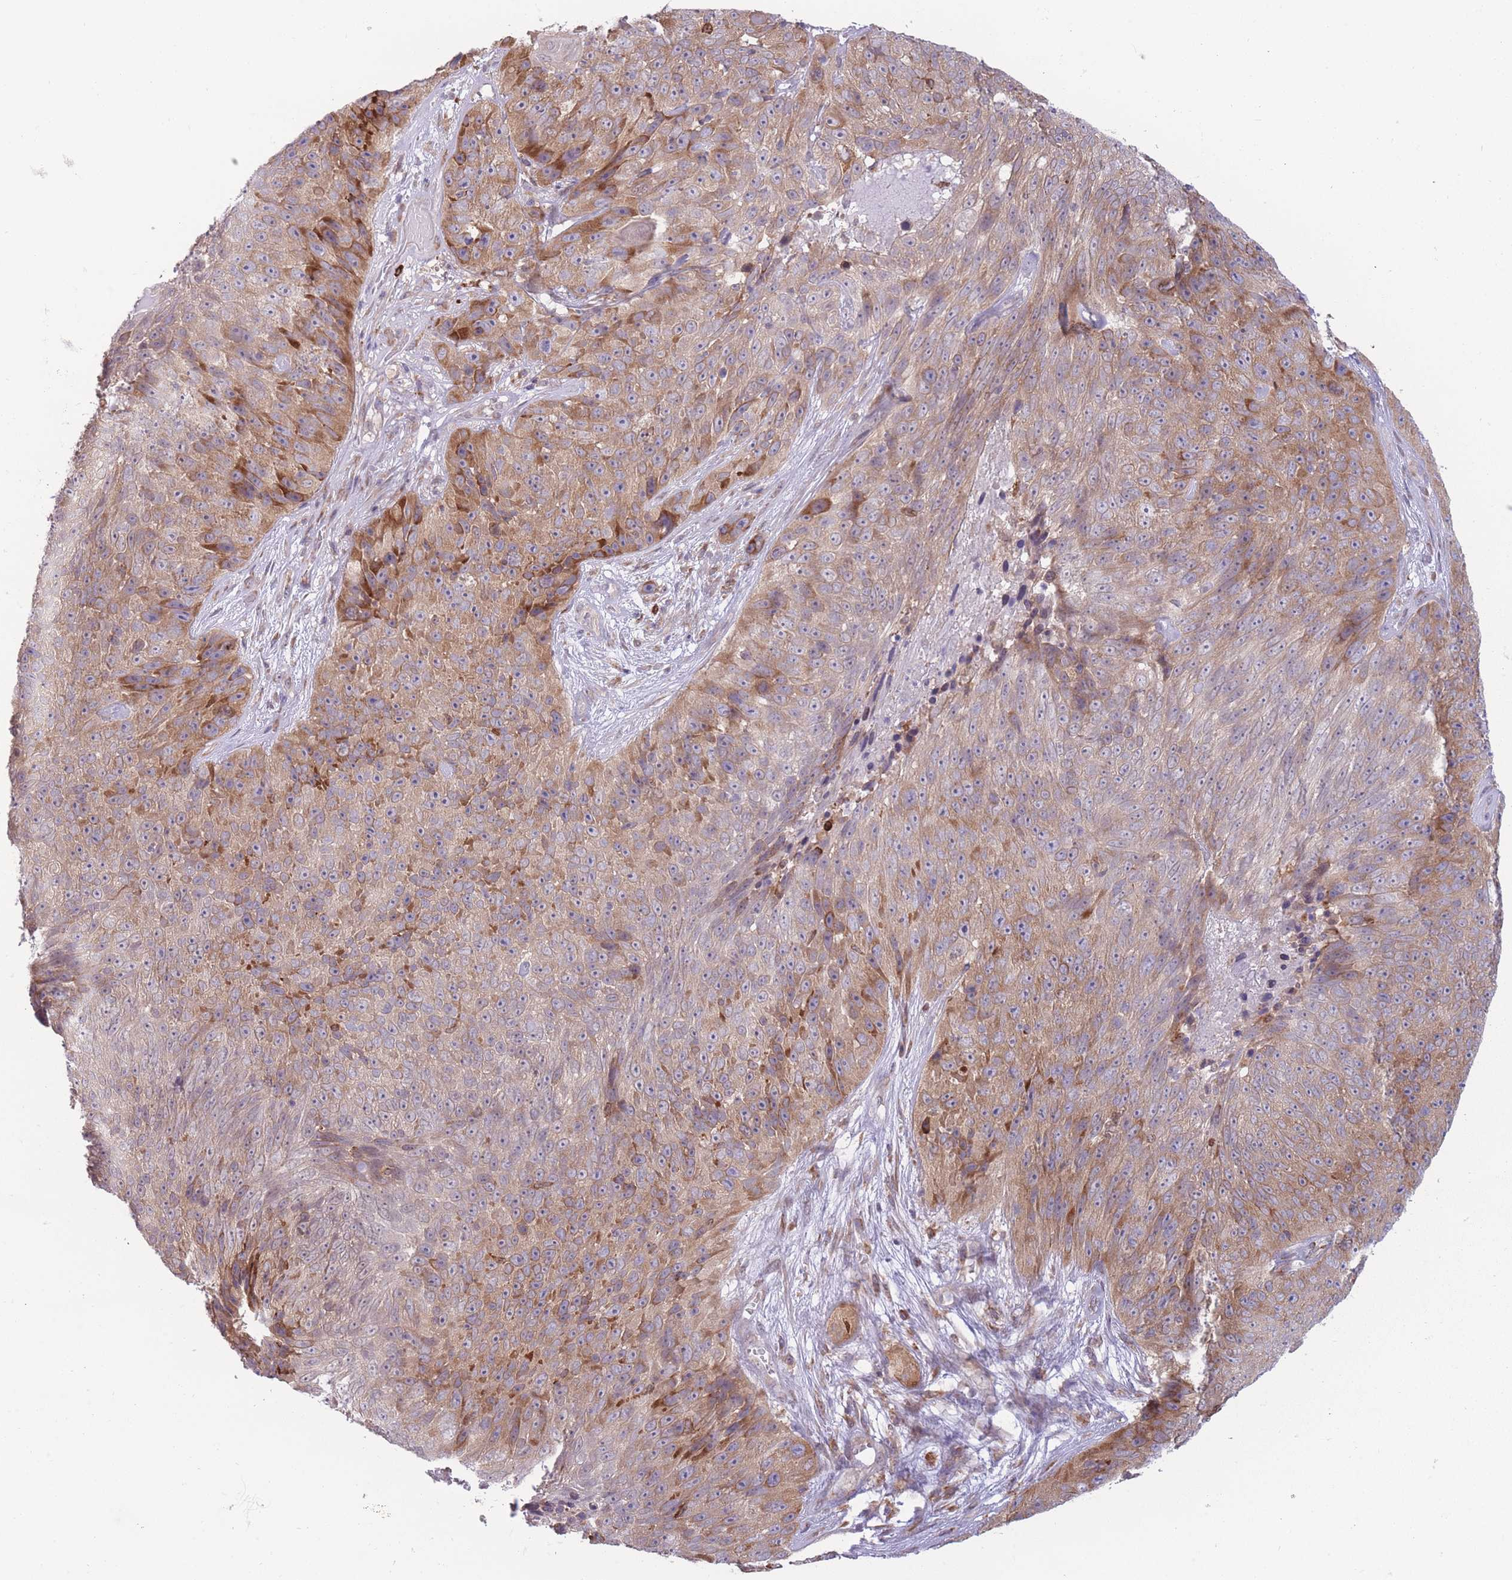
{"staining": {"intensity": "moderate", "quantity": "25%-75%", "location": "cytoplasmic/membranous"}, "tissue": "skin cancer", "cell_type": "Tumor cells", "image_type": "cancer", "snomed": [{"axis": "morphology", "description": "Squamous cell carcinoma, NOS"}, {"axis": "topography", "description": "Skin"}], "caption": "A brown stain labels moderate cytoplasmic/membranous positivity of a protein in human squamous cell carcinoma (skin) tumor cells.", "gene": "TMEM121", "patient": {"sex": "female", "age": 87}}